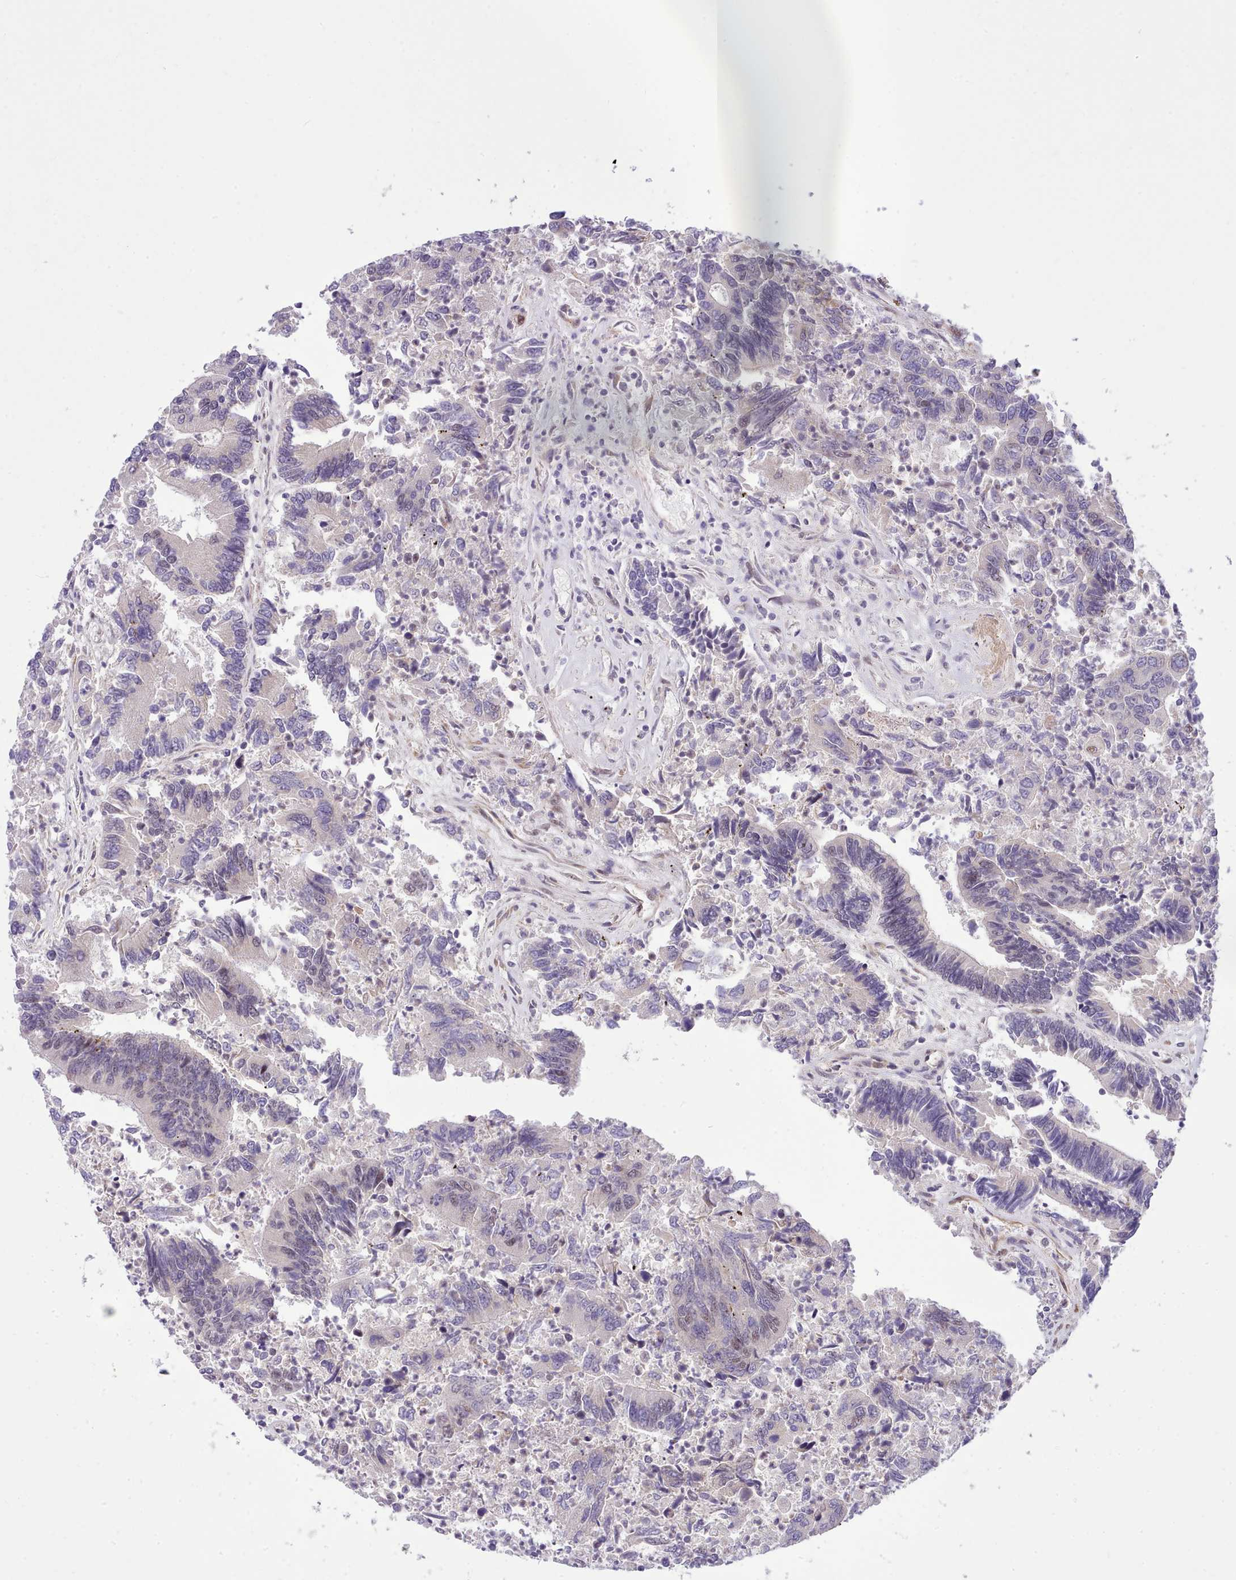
{"staining": {"intensity": "weak", "quantity": "<25%", "location": "nuclear"}, "tissue": "colorectal cancer", "cell_type": "Tumor cells", "image_type": "cancer", "snomed": [{"axis": "morphology", "description": "Adenocarcinoma, NOS"}, {"axis": "topography", "description": "Colon"}], "caption": "DAB (3,3'-diaminobenzidine) immunohistochemical staining of human colorectal adenocarcinoma exhibits no significant positivity in tumor cells.", "gene": "HOXB7", "patient": {"sex": "female", "age": 67}}